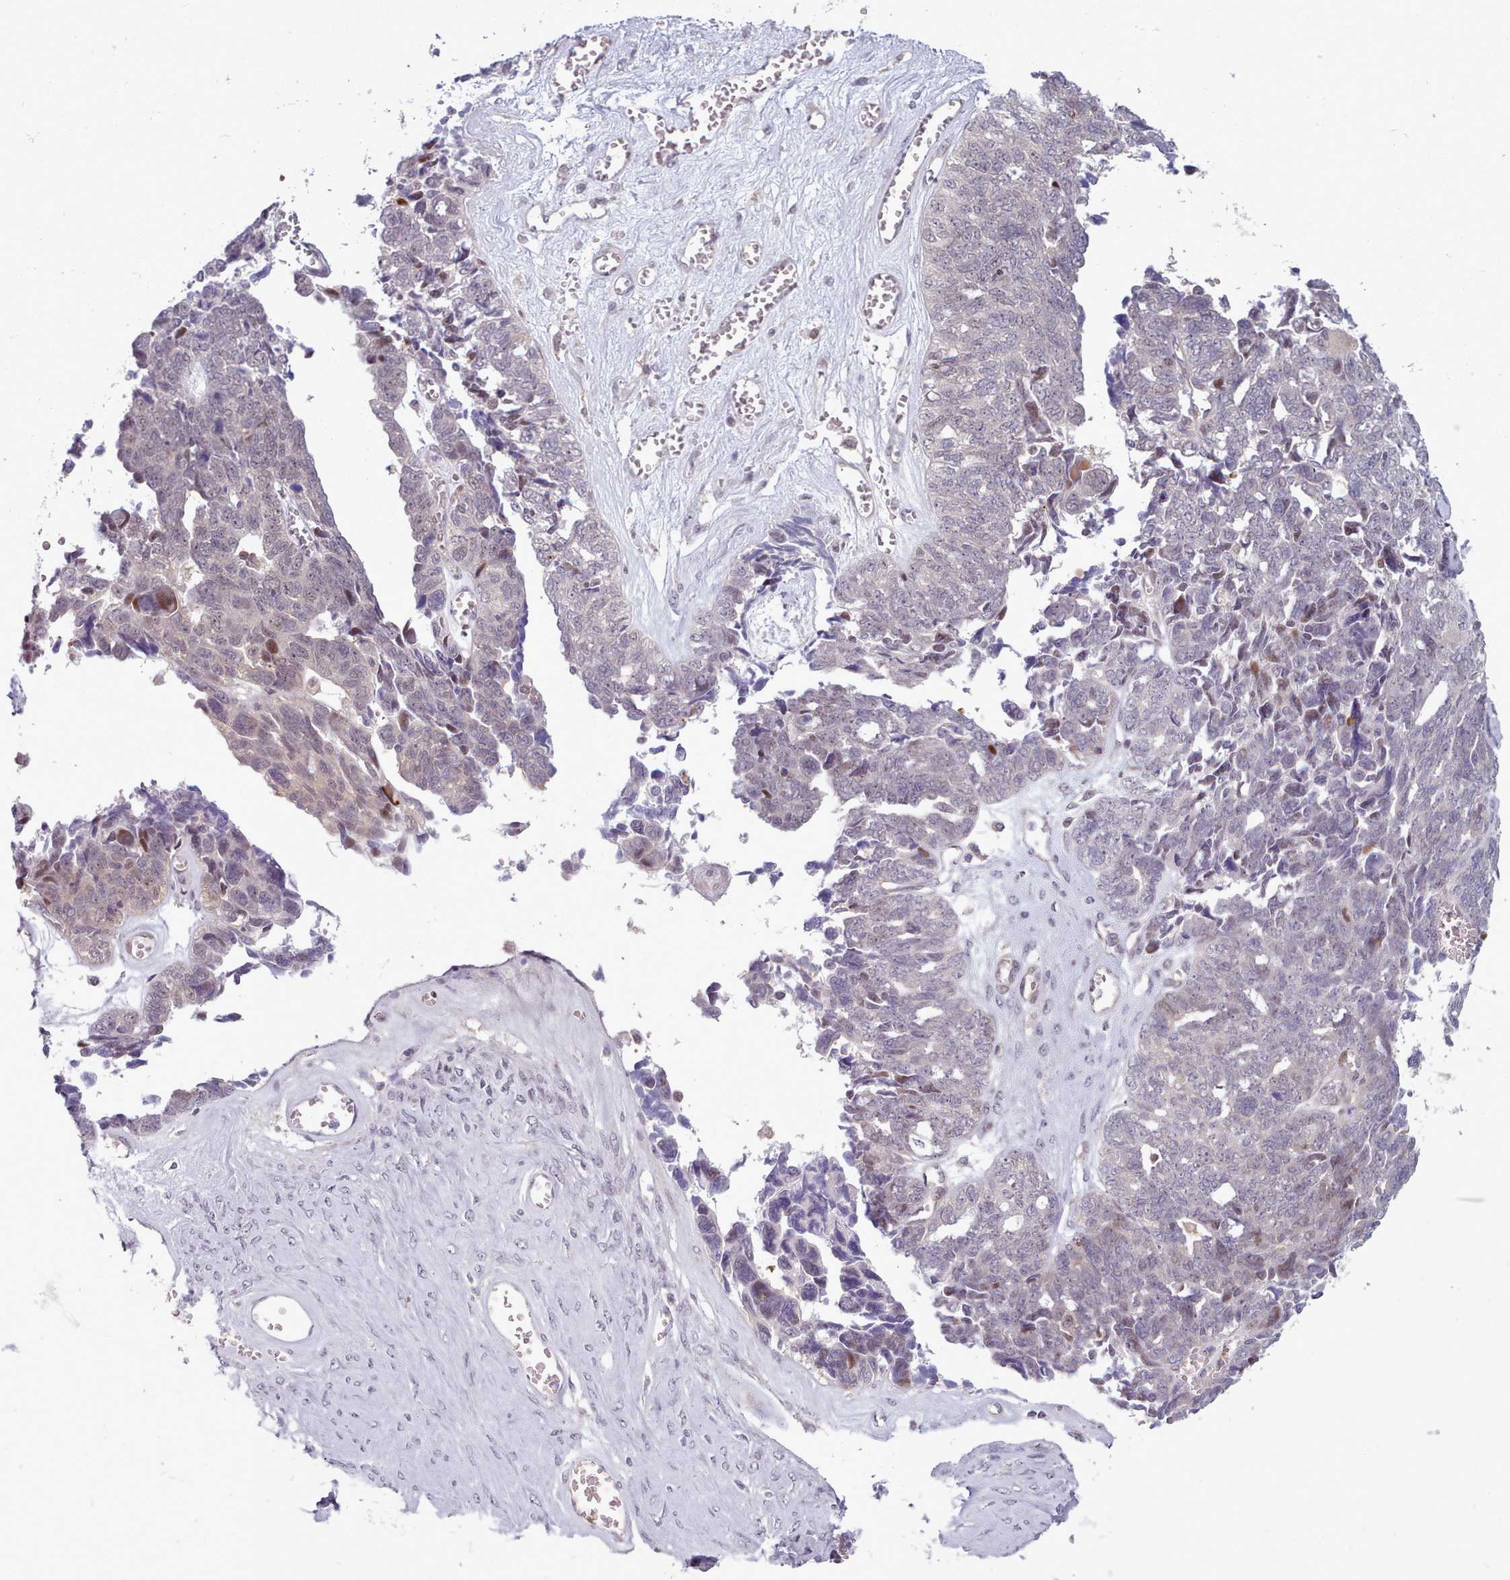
{"staining": {"intensity": "moderate", "quantity": "<25%", "location": "nuclear"}, "tissue": "ovarian cancer", "cell_type": "Tumor cells", "image_type": "cancer", "snomed": [{"axis": "morphology", "description": "Cystadenocarcinoma, serous, NOS"}, {"axis": "topography", "description": "Ovary"}], "caption": "Protein expression by IHC displays moderate nuclear positivity in about <25% of tumor cells in serous cystadenocarcinoma (ovarian). The protein is stained brown, and the nuclei are stained in blue (DAB IHC with brightfield microscopy, high magnification).", "gene": "KBTBD7", "patient": {"sex": "female", "age": 79}}